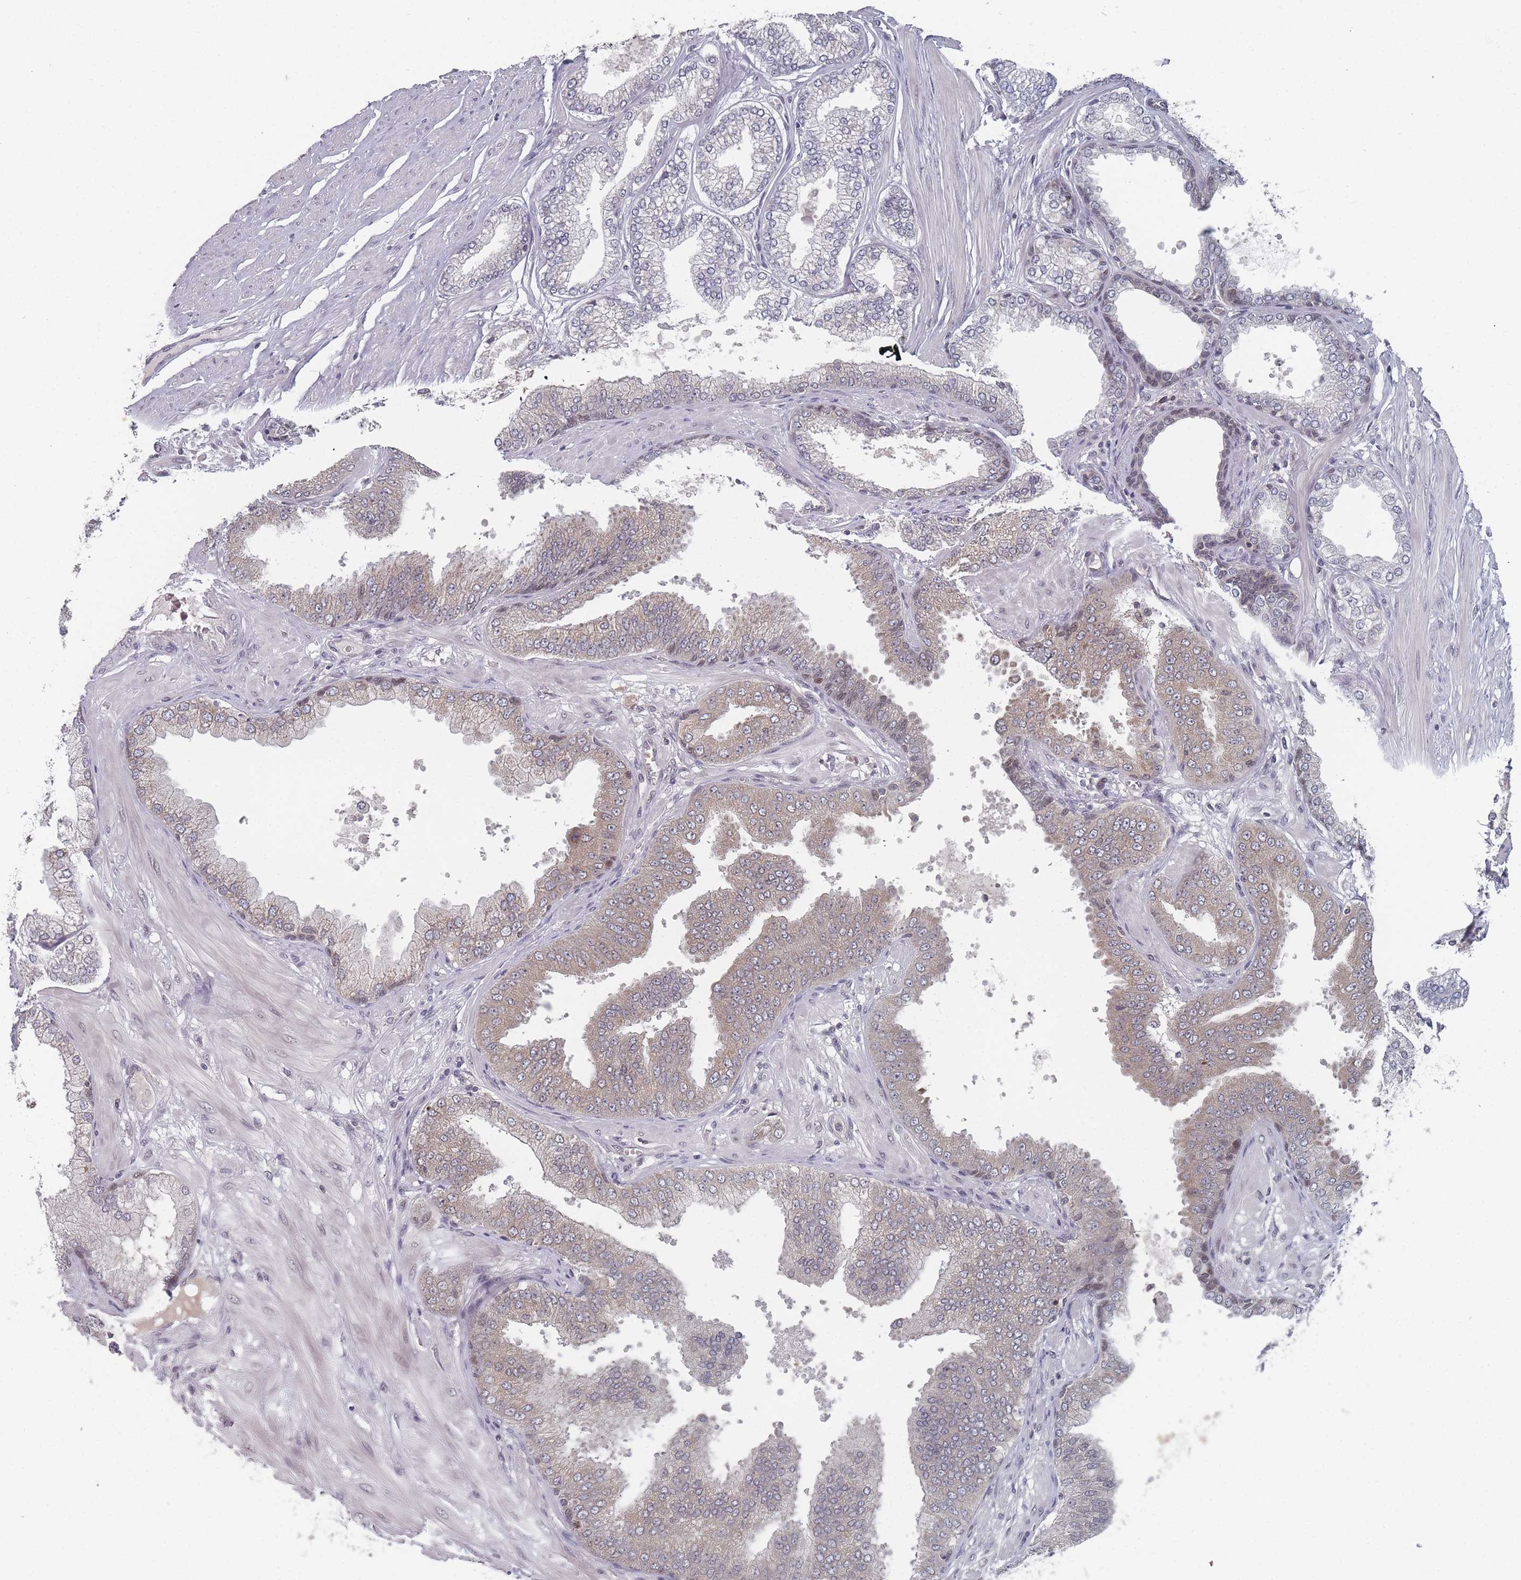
{"staining": {"intensity": "weak", "quantity": "<25%", "location": "cytoplasmic/membranous"}, "tissue": "prostate cancer", "cell_type": "Tumor cells", "image_type": "cancer", "snomed": [{"axis": "morphology", "description": "Adenocarcinoma, Low grade"}, {"axis": "topography", "description": "Prostate"}], "caption": "Protein analysis of prostate adenocarcinoma (low-grade) demonstrates no significant staining in tumor cells. (DAB IHC, high magnification).", "gene": "TBC1D25", "patient": {"sex": "male", "age": 55}}